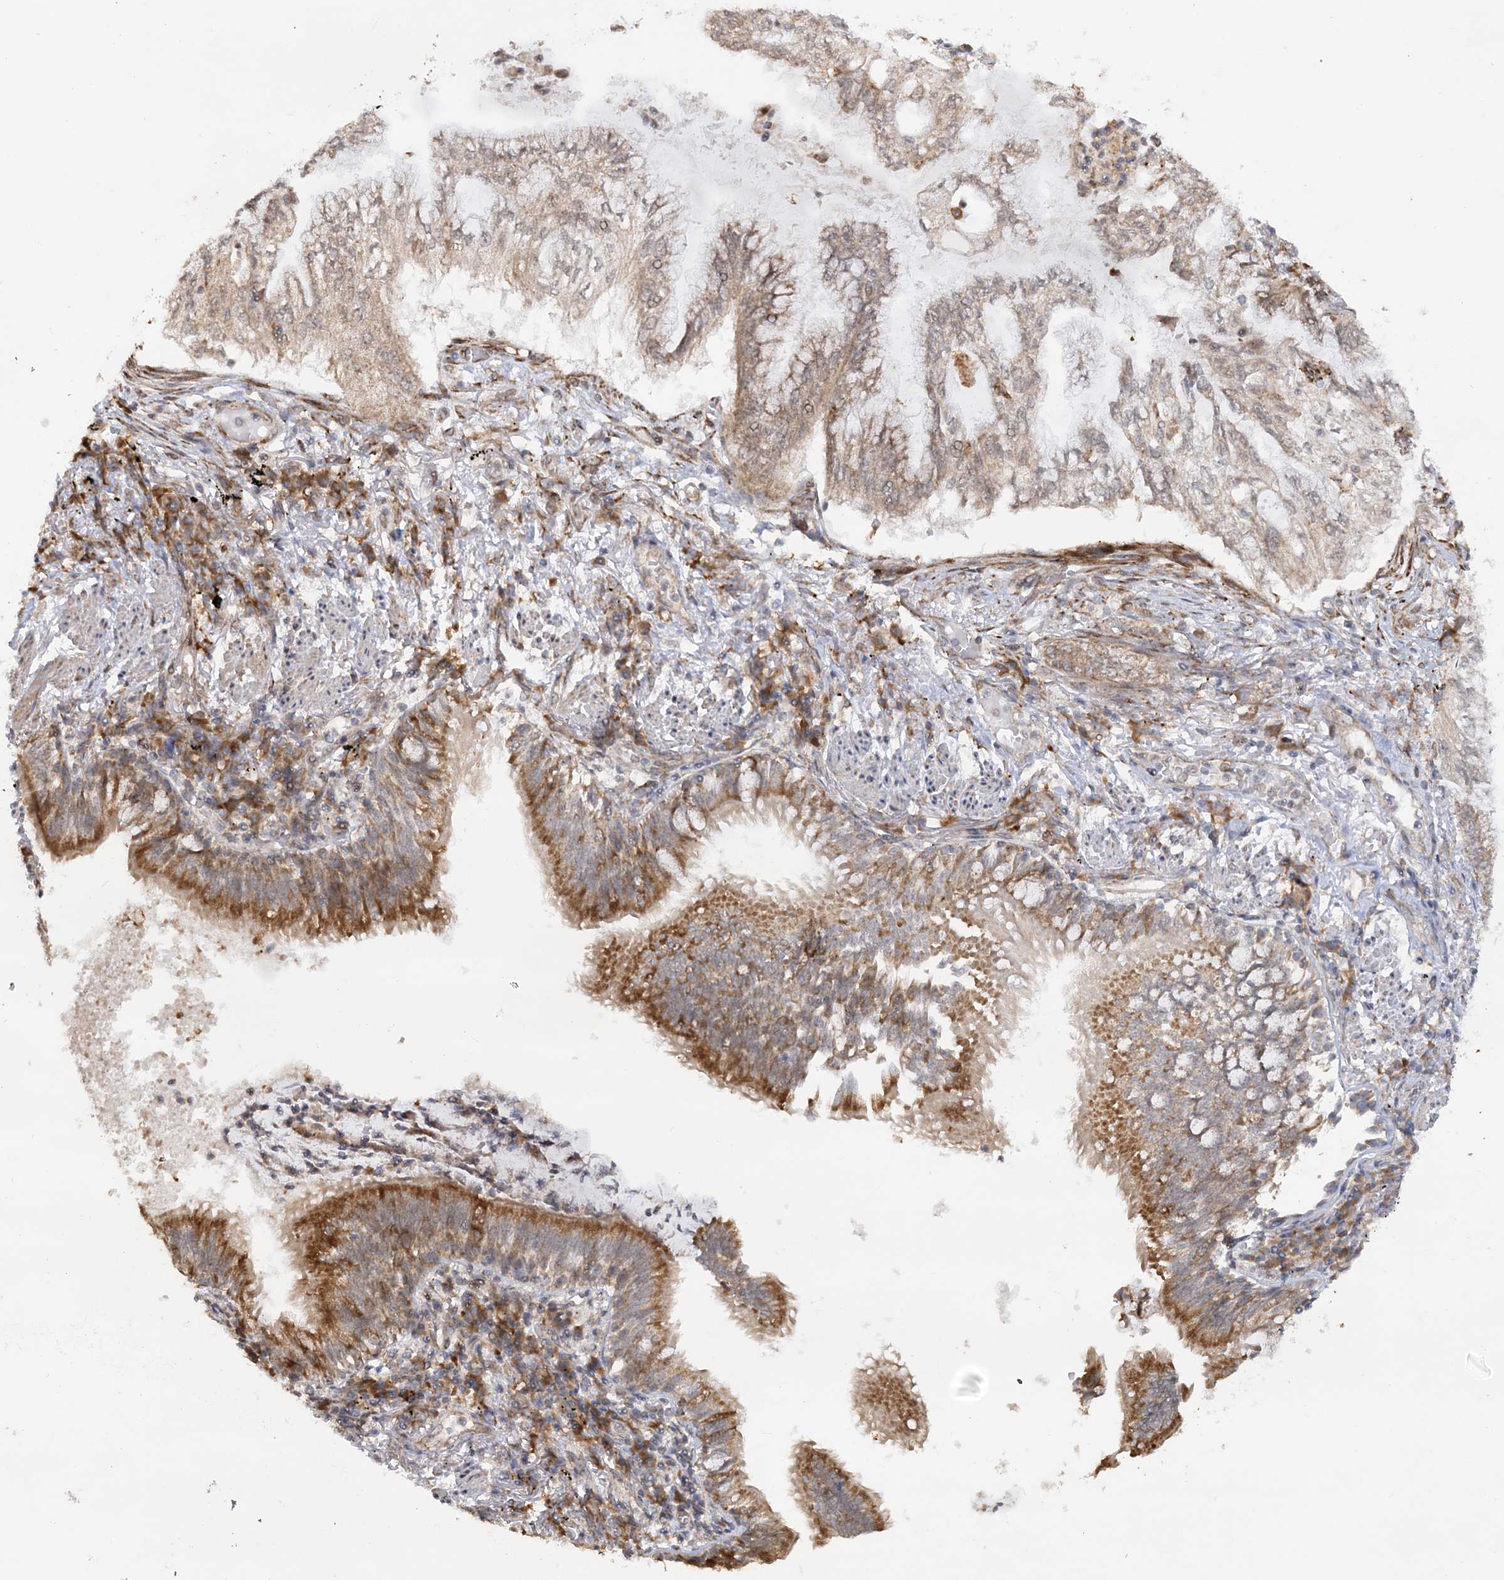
{"staining": {"intensity": "moderate", "quantity": ">75%", "location": "cytoplasmic/membranous"}, "tissue": "lung cancer", "cell_type": "Tumor cells", "image_type": "cancer", "snomed": [{"axis": "morphology", "description": "Adenocarcinoma, NOS"}, {"axis": "topography", "description": "Lung"}], "caption": "Immunohistochemical staining of human adenocarcinoma (lung) shows medium levels of moderate cytoplasmic/membranous protein positivity in about >75% of tumor cells. (Stains: DAB (3,3'-diaminobenzidine) in brown, nuclei in blue, Microscopy: brightfield microscopy at high magnification).", "gene": "MRPL47", "patient": {"sex": "female", "age": 70}}